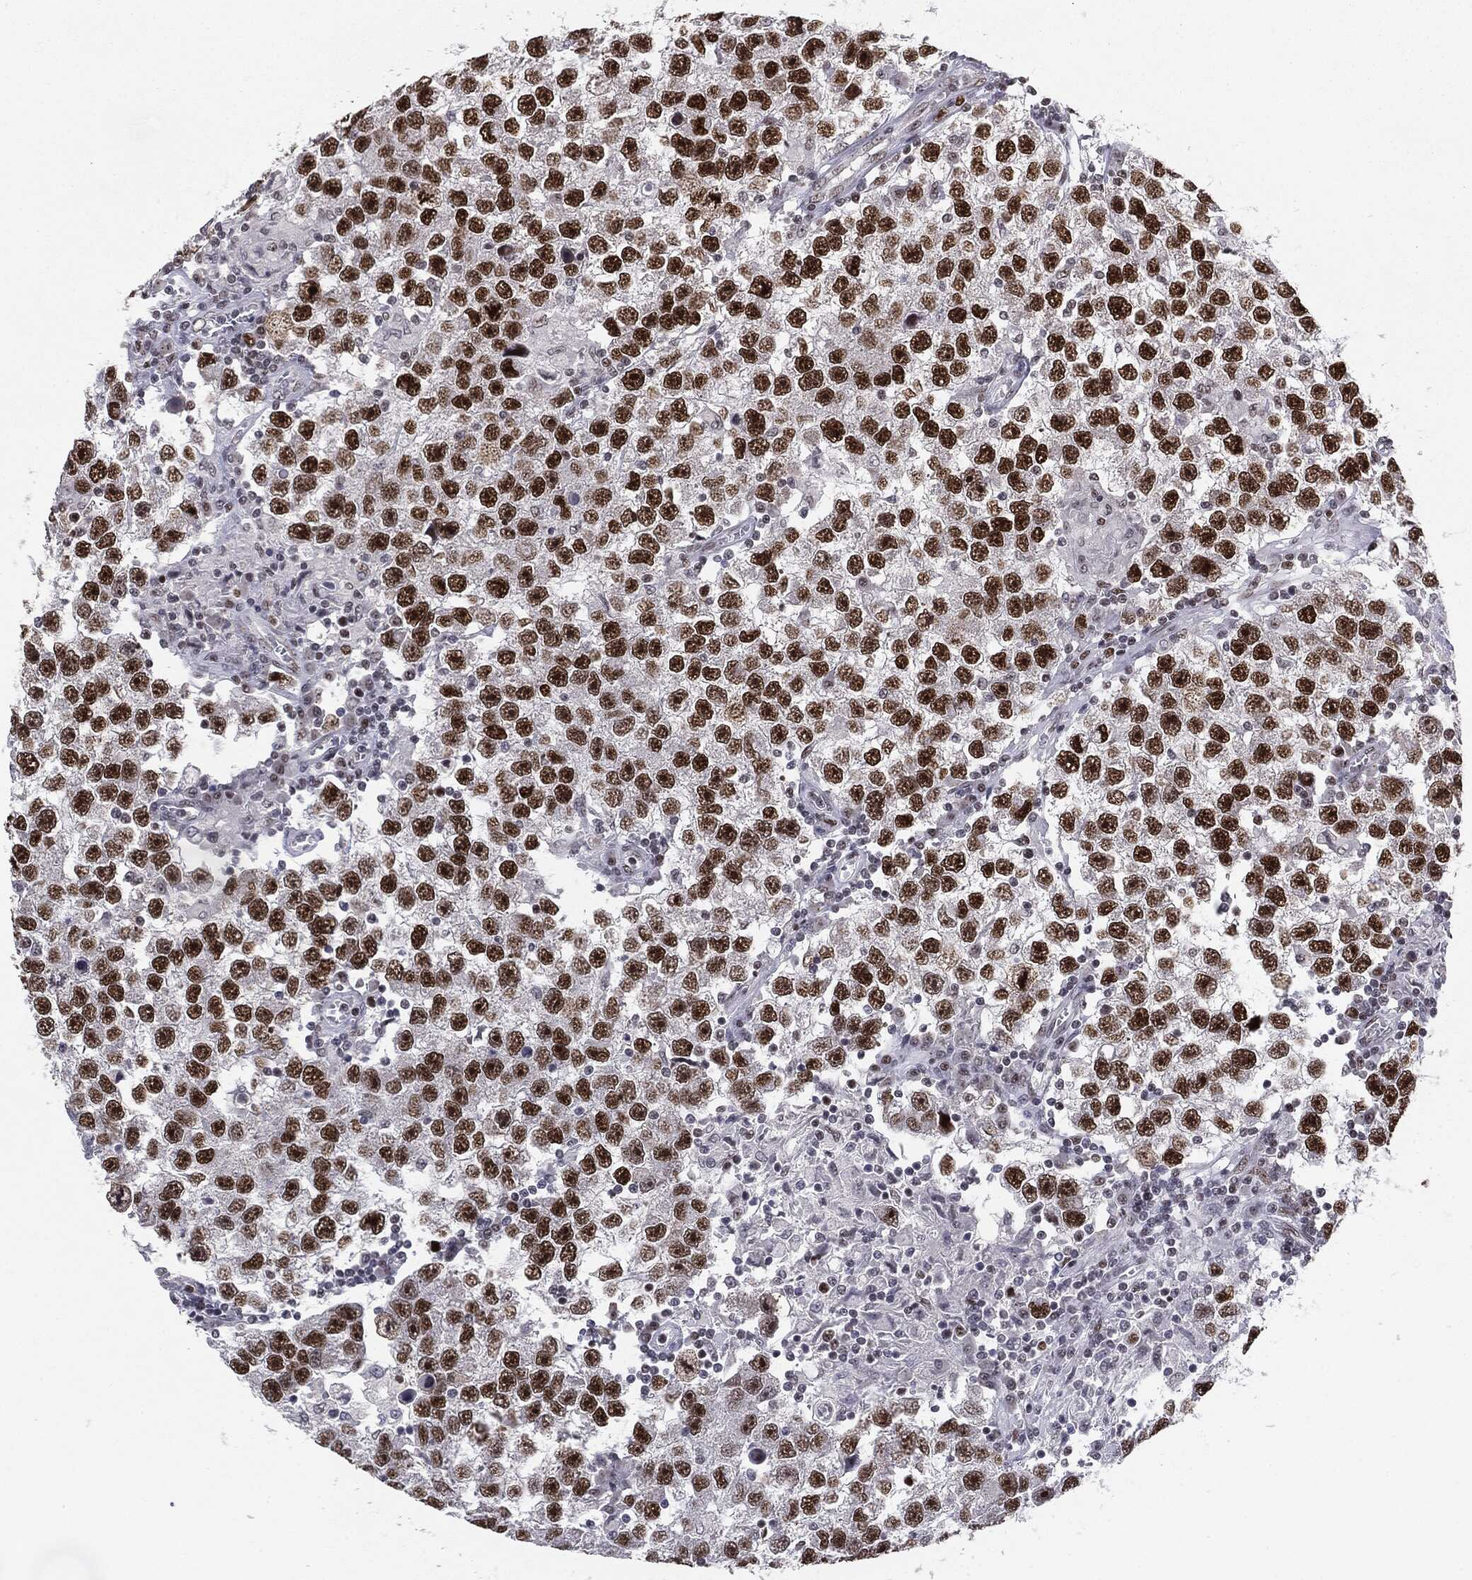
{"staining": {"intensity": "strong", "quantity": ">75%", "location": "nuclear"}, "tissue": "testis cancer", "cell_type": "Tumor cells", "image_type": "cancer", "snomed": [{"axis": "morphology", "description": "Seminoma, NOS"}, {"axis": "topography", "description": "Testis"}], "caption": "Immunohistochemical staining of testis cancer (seminoma) demonstrates high levels of strong nuclear staining in approximately >75% of tumor cells. (DAB = brown stain, brightfield microscopy at high magnification).", "gene": "MDC1", "patient": {"sex": "male", "age": 26}}